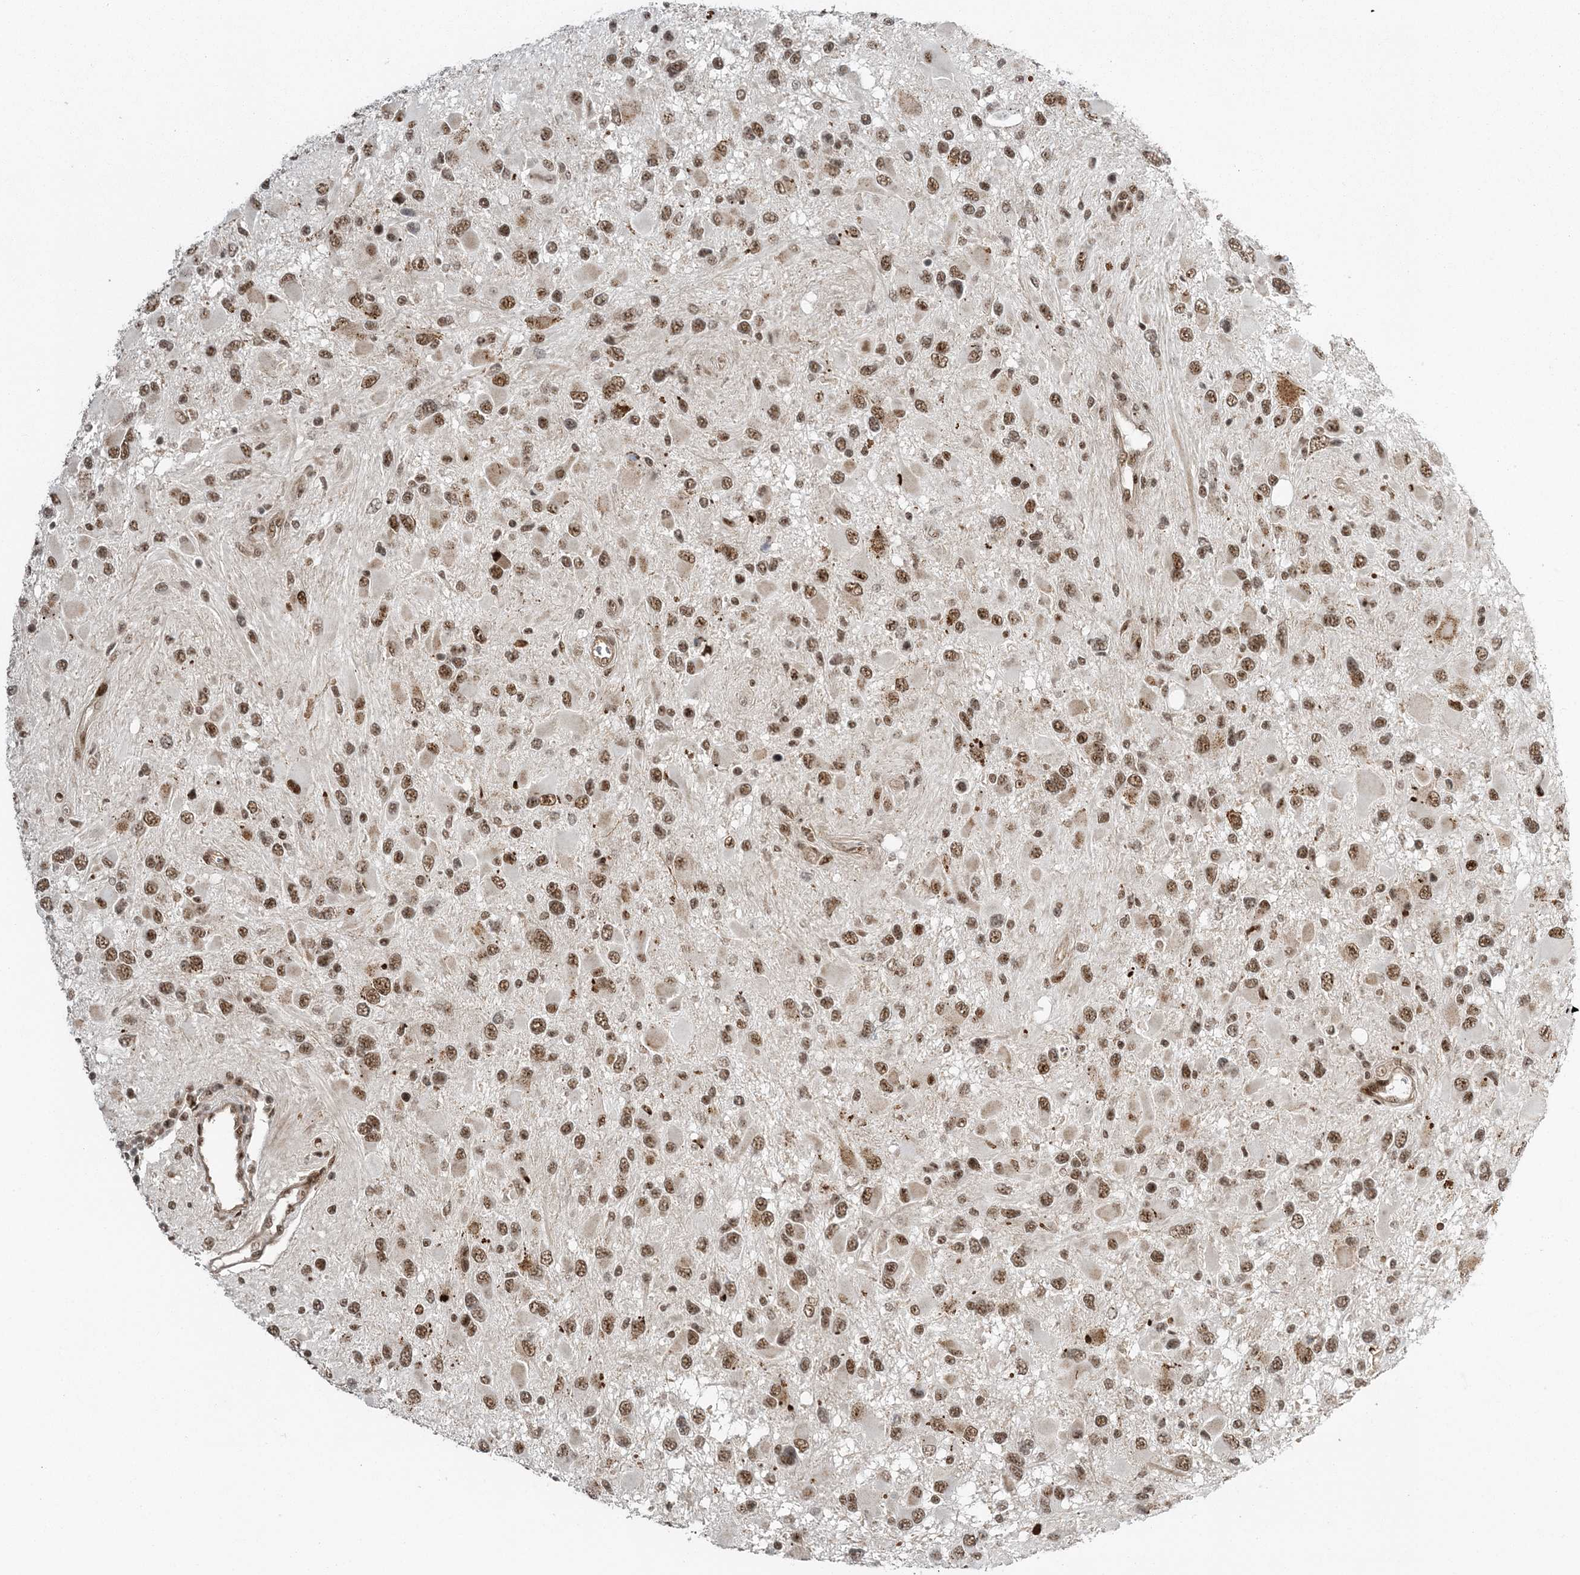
{"staining": {"intensity": "moderate", "quantity": ">75%", "location": "nuclear"}, "tissue": "glioma", "cell_type": "Tumor cells", "image_type": "cancer", "snomed": [{"axis": "morphology", "description": "Glioma, malignant, High grade"}, {"axis": "topography", "description": "Brain"}], "caption": "DAB (3,3'-diaminobenzidine) immunohistochemical staining of human malignant glioma (high-grade) demonstrates moderate nuclear protein positivity in approximately >75% of tumor cells. The protein is shown in brown color, while the nuclei are stained blue.", "gene": "CWC22", "patient": {"sex": "male", "age": 53}}